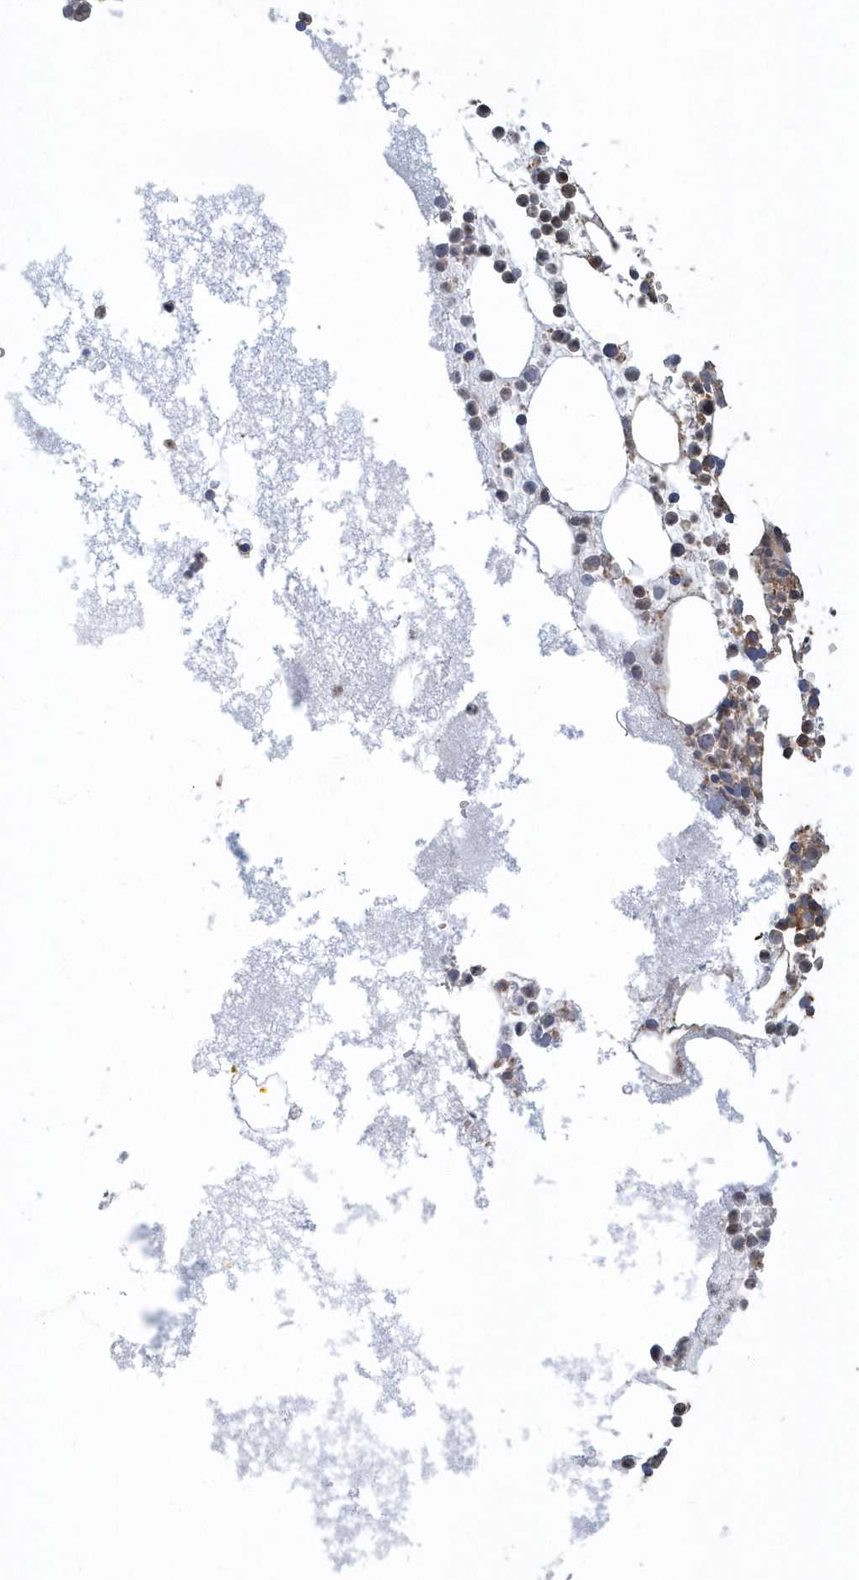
{"staining": {"intensity": "moderate", "quantity": ">75%", "location": "cytoplasmic/membranous"}, "tissue": "bone marrow", "cell_type": "Hematopoietic cells", "image_type": "normal", "snomed": [{"axis": "morphology", "description": "Normal tissue, NOS"}, {"axis": "topography", "description": "Bone marrow"}], "caption": "Immunohistochemistry (DAB) staining of unremarkable bone marrow demonstrates moderate cytoplasmic/membranous protein staining in about >75% of hematopoietic cells.", "gene": "TRAIP", "patient": {"sex": "female", "age": 78}}